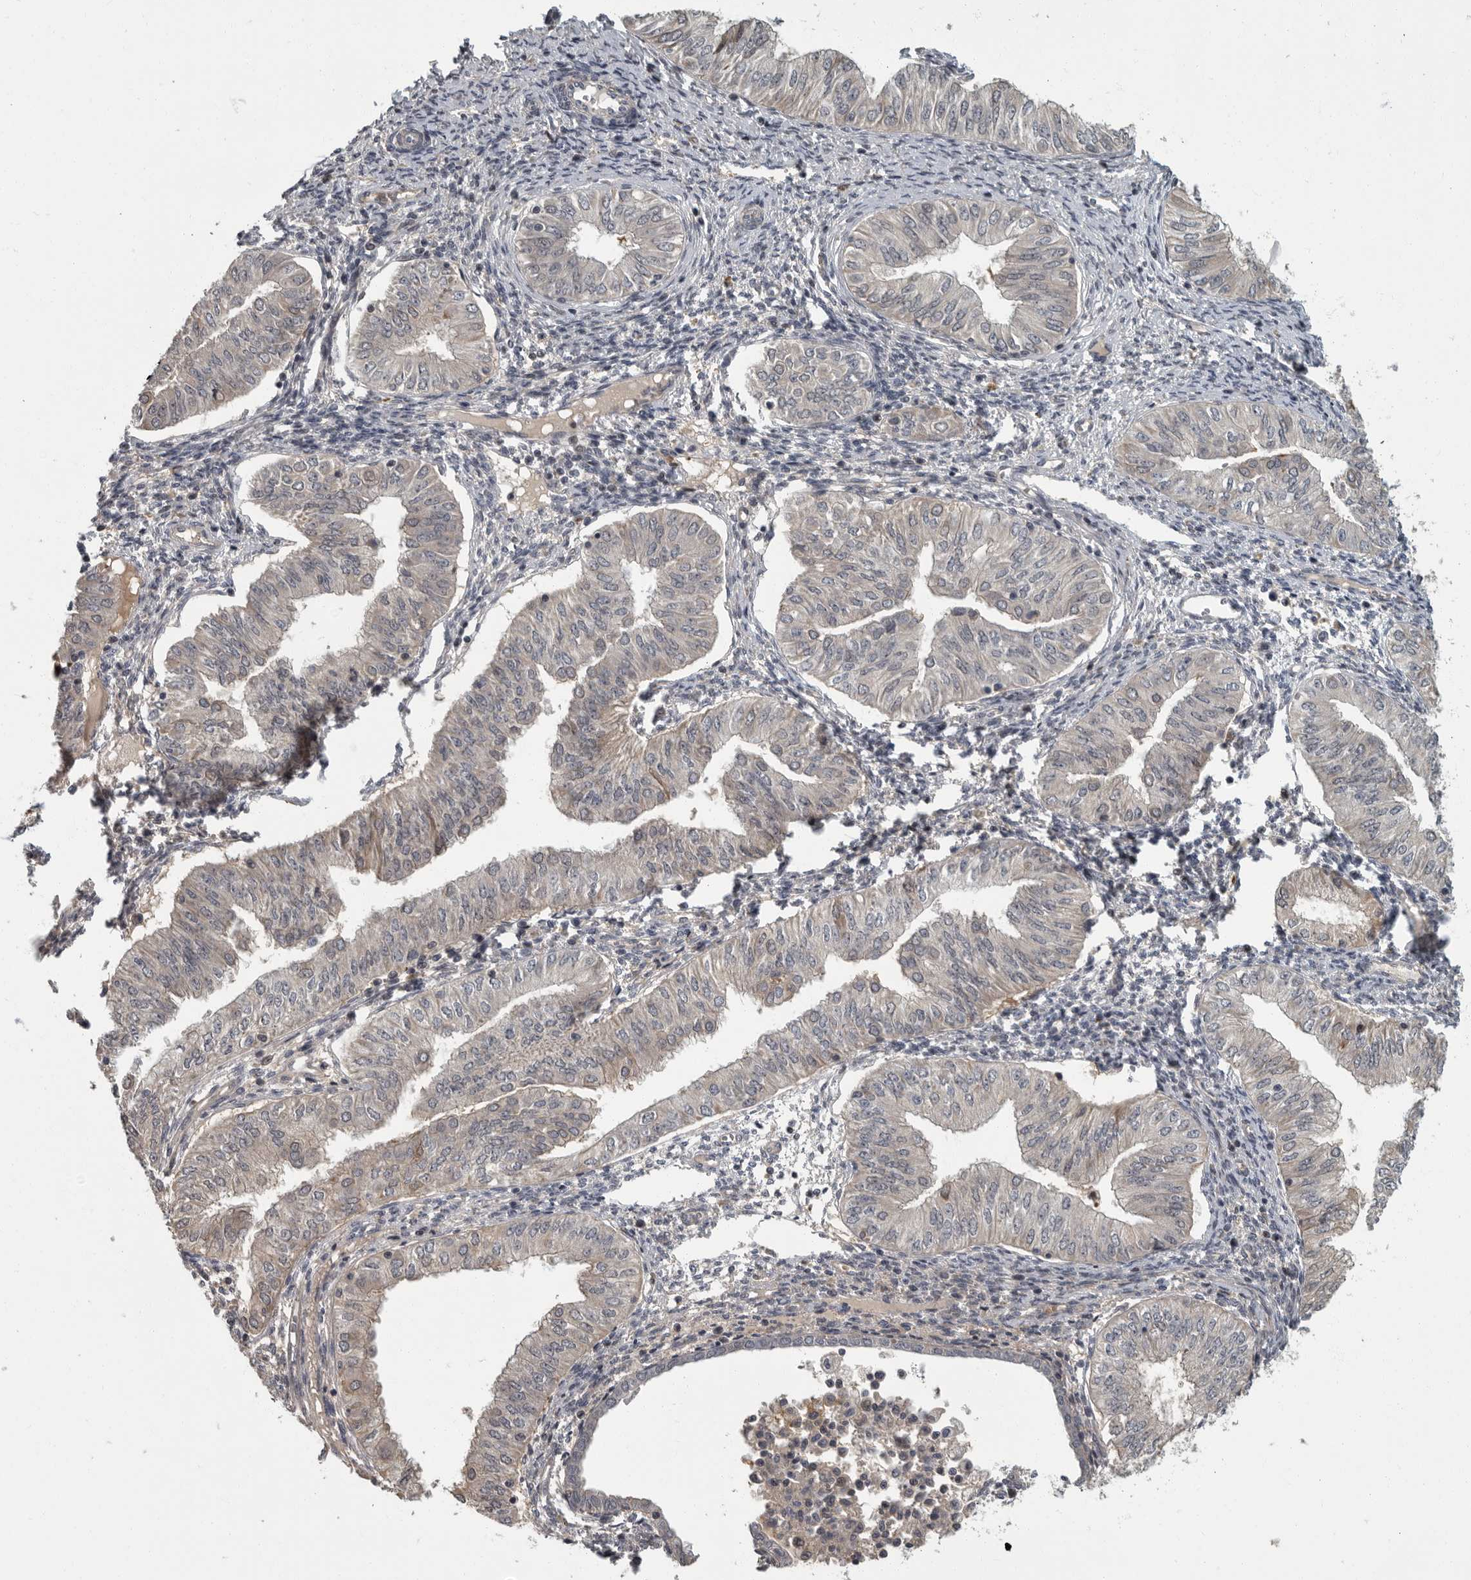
{"staining": {"intensity": "weak", "quantity": "<25%", "location": "cytoplasmic/membranous"}, "tissue": "endometrial cancer", "cell_type": "Tumor cells", "image_type": "cancer", "snomed": [{"axis": "morphology", "description": "Normal tissue, NOS"}, {"axis": "morphology", "description": "Adenocarcinoma, NOS"}, {"axis": "topography", "description": "Endometrium"}], "caption": "IHC micrograph of neoplastic tissue: human endometrial cancer (adenocarcinoma) stained with DAB (3,3'-diaminobenzidine) displays no significant protein expression in tumor cells. The staining was performed using DAB to visualize the protein expression in brown, while the nuclei were stained in blue with hematoxylin (Magnification: 20x).", "gene": "PDE7A", "patient": {"sex": "female", "age": 53}}